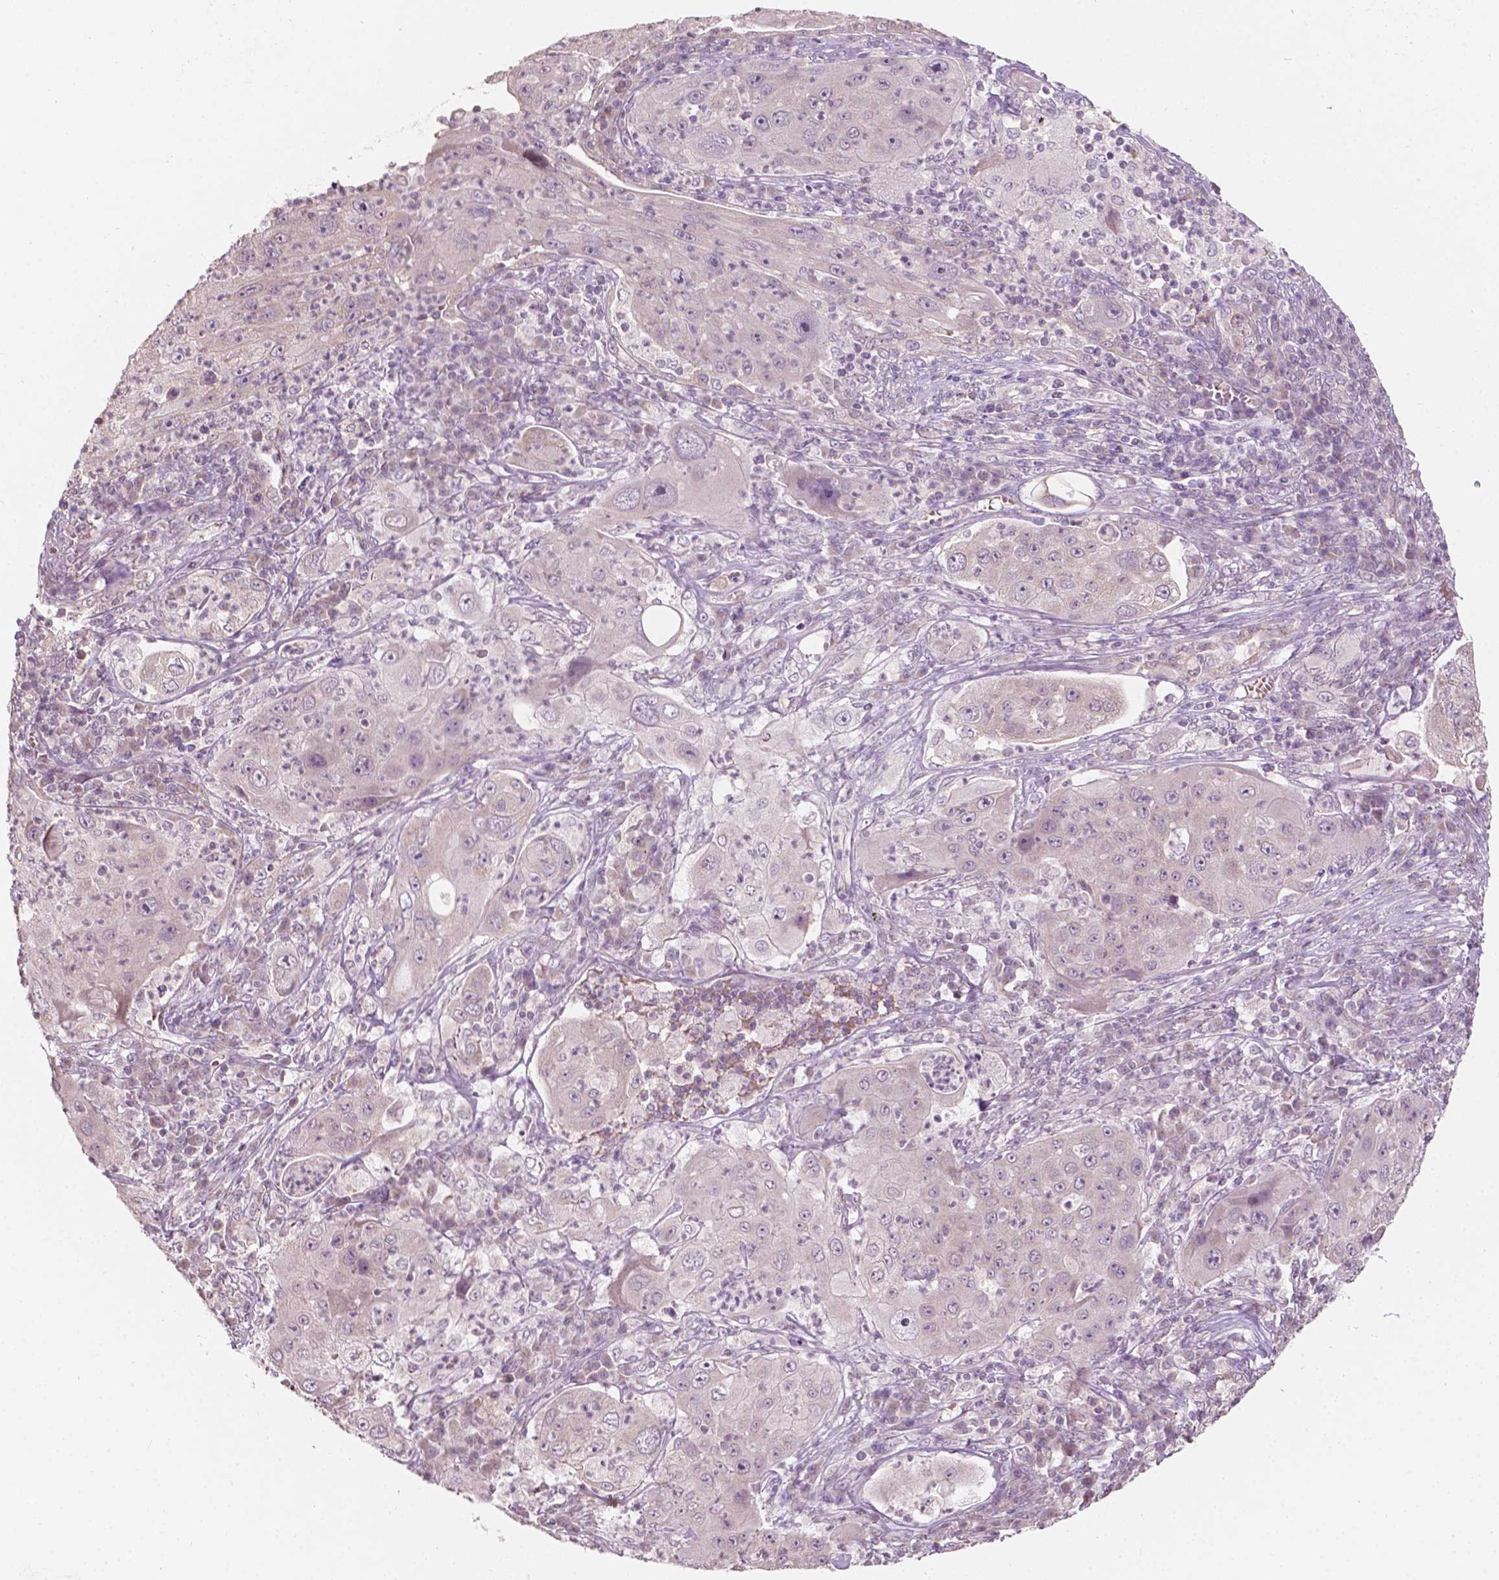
{"staining": {"intensity": "negative", "quantity": "none", "location": "none"}, "tissue": "lung cancer", "cell_type": "Tumor cells", "image_type": "cancer", "snomed": [{"axis": "morphology", "description": "Squamous cell carcinoma, NOS"}, {"axis": "topography", "description": "Lung"}], "caption": "Tumor cells show no significant expression in lung cancer.", "gene": "NOS1AP", "patient": {"sex": "female", "age": 59}}